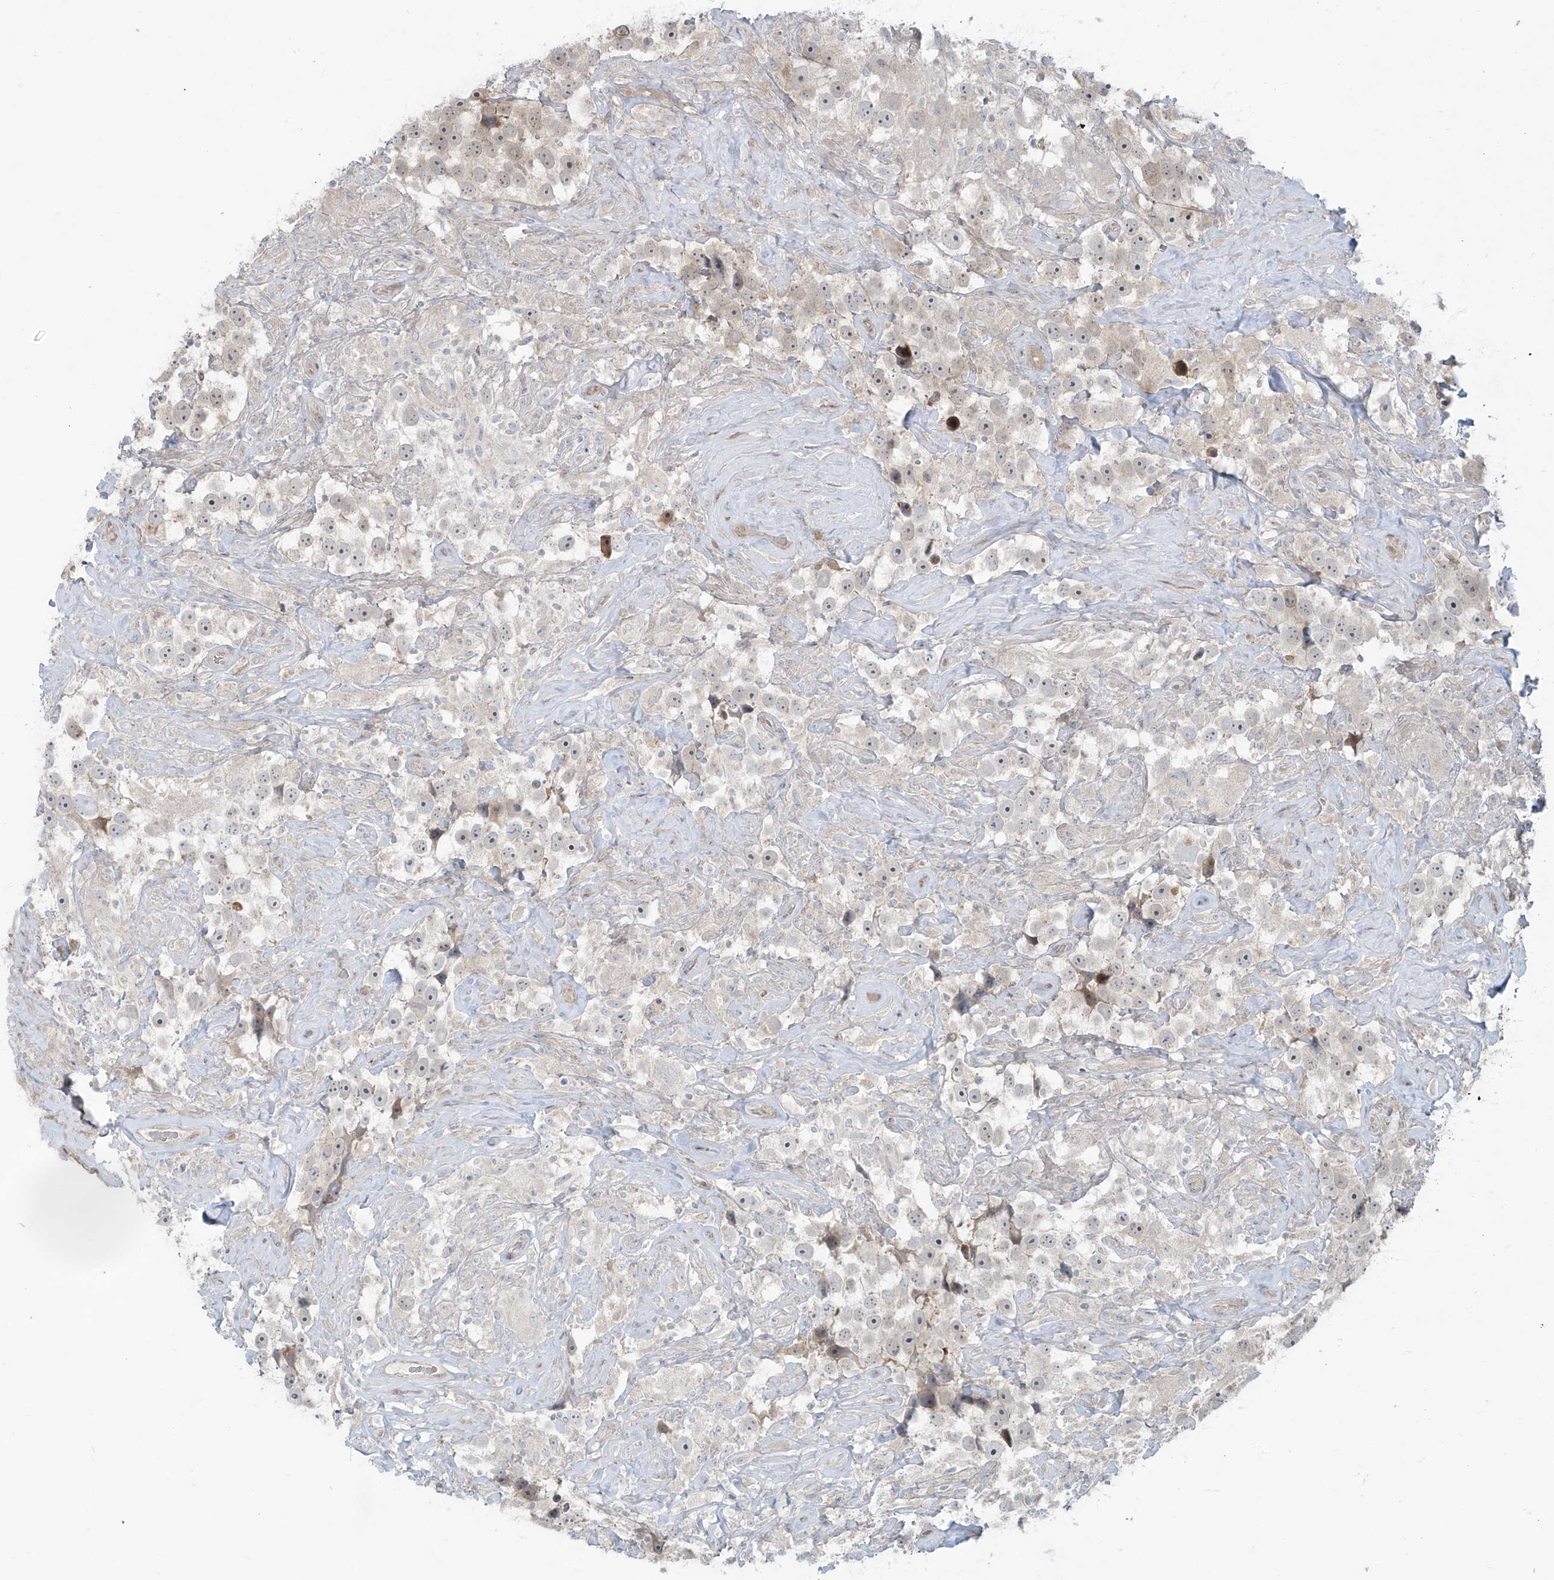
{"staining": {"intensity": "negative", "quantity": "none", "location": "none"}, "tissue": "testis cancer", "cell_type": "Tumor cells", "image_type": "cancer", "snomed": [{"axis": "morphology", "description": "Seminoma, NOS"}, {"axis": "topography", "description": "Testis"}], "caption": "An IHC micrograph of seminoma (testis) is shown. There is no staining in tumor cells of seminoma (testis).", "gene": "PPAT", "patient": {"sex": "male", "age": 49}}